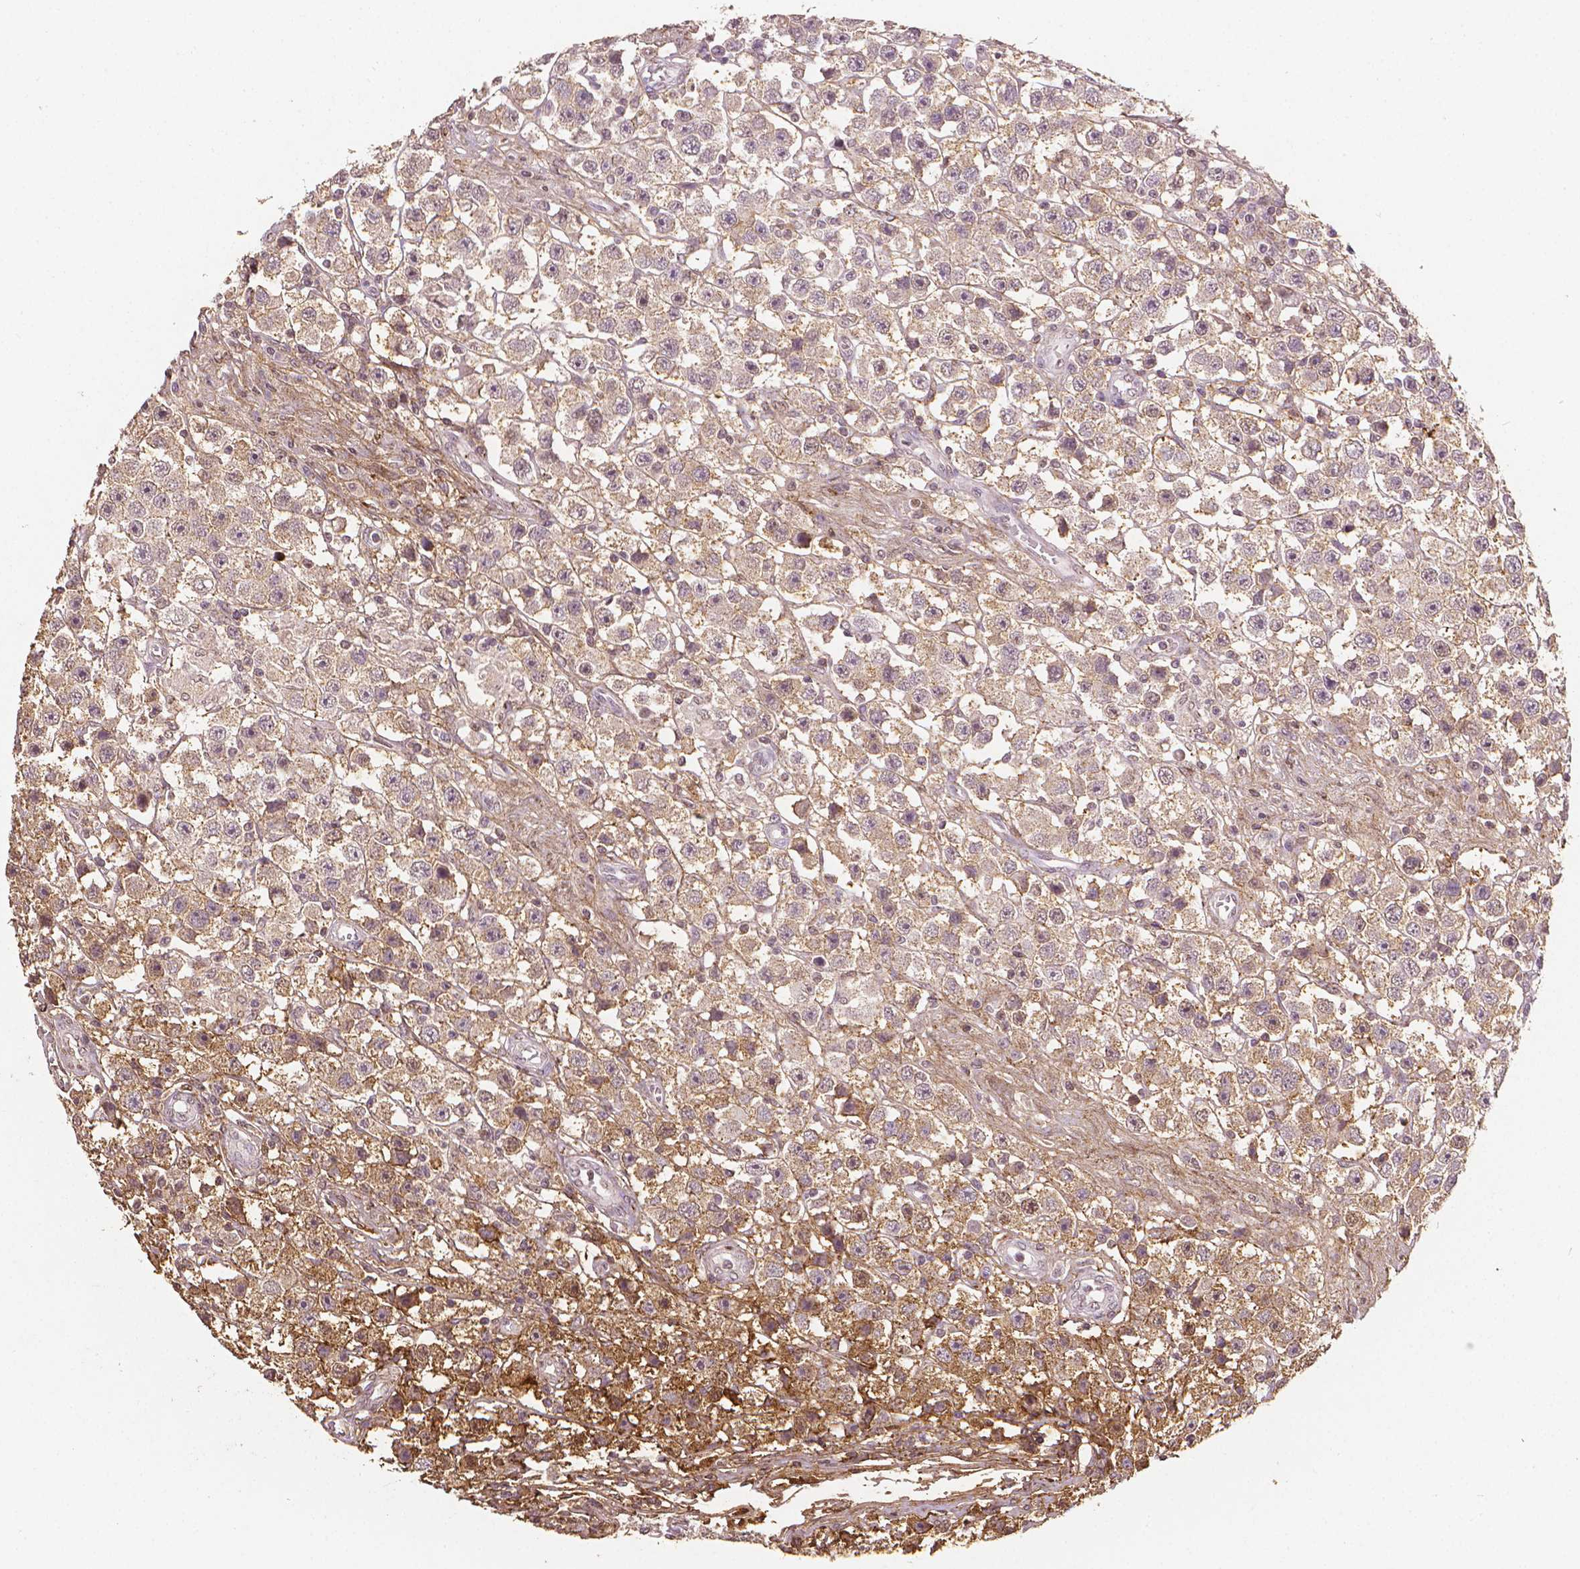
{"staining": {"intensity": "weak", "quantity": "25%-75%", "location": "cytoplasmic/membranous"}, "tissue": "testis cancer", "cell_type": "Tumor cells", "image_type": "cancer", "snomed": [{"axis": "morphology", "description": "Seminoma, NOS"}, {"axis": "topography", "description": "Testis"}], "caption": "Testis cancer (seminoma) tissue exhibits weak cytoplasmic/membranous positivity in about 25%-75% of tumor cells, visualized by immunohistochemistry.", "gene": "DCN", "patient": {"sex": "male", "age": 45}}